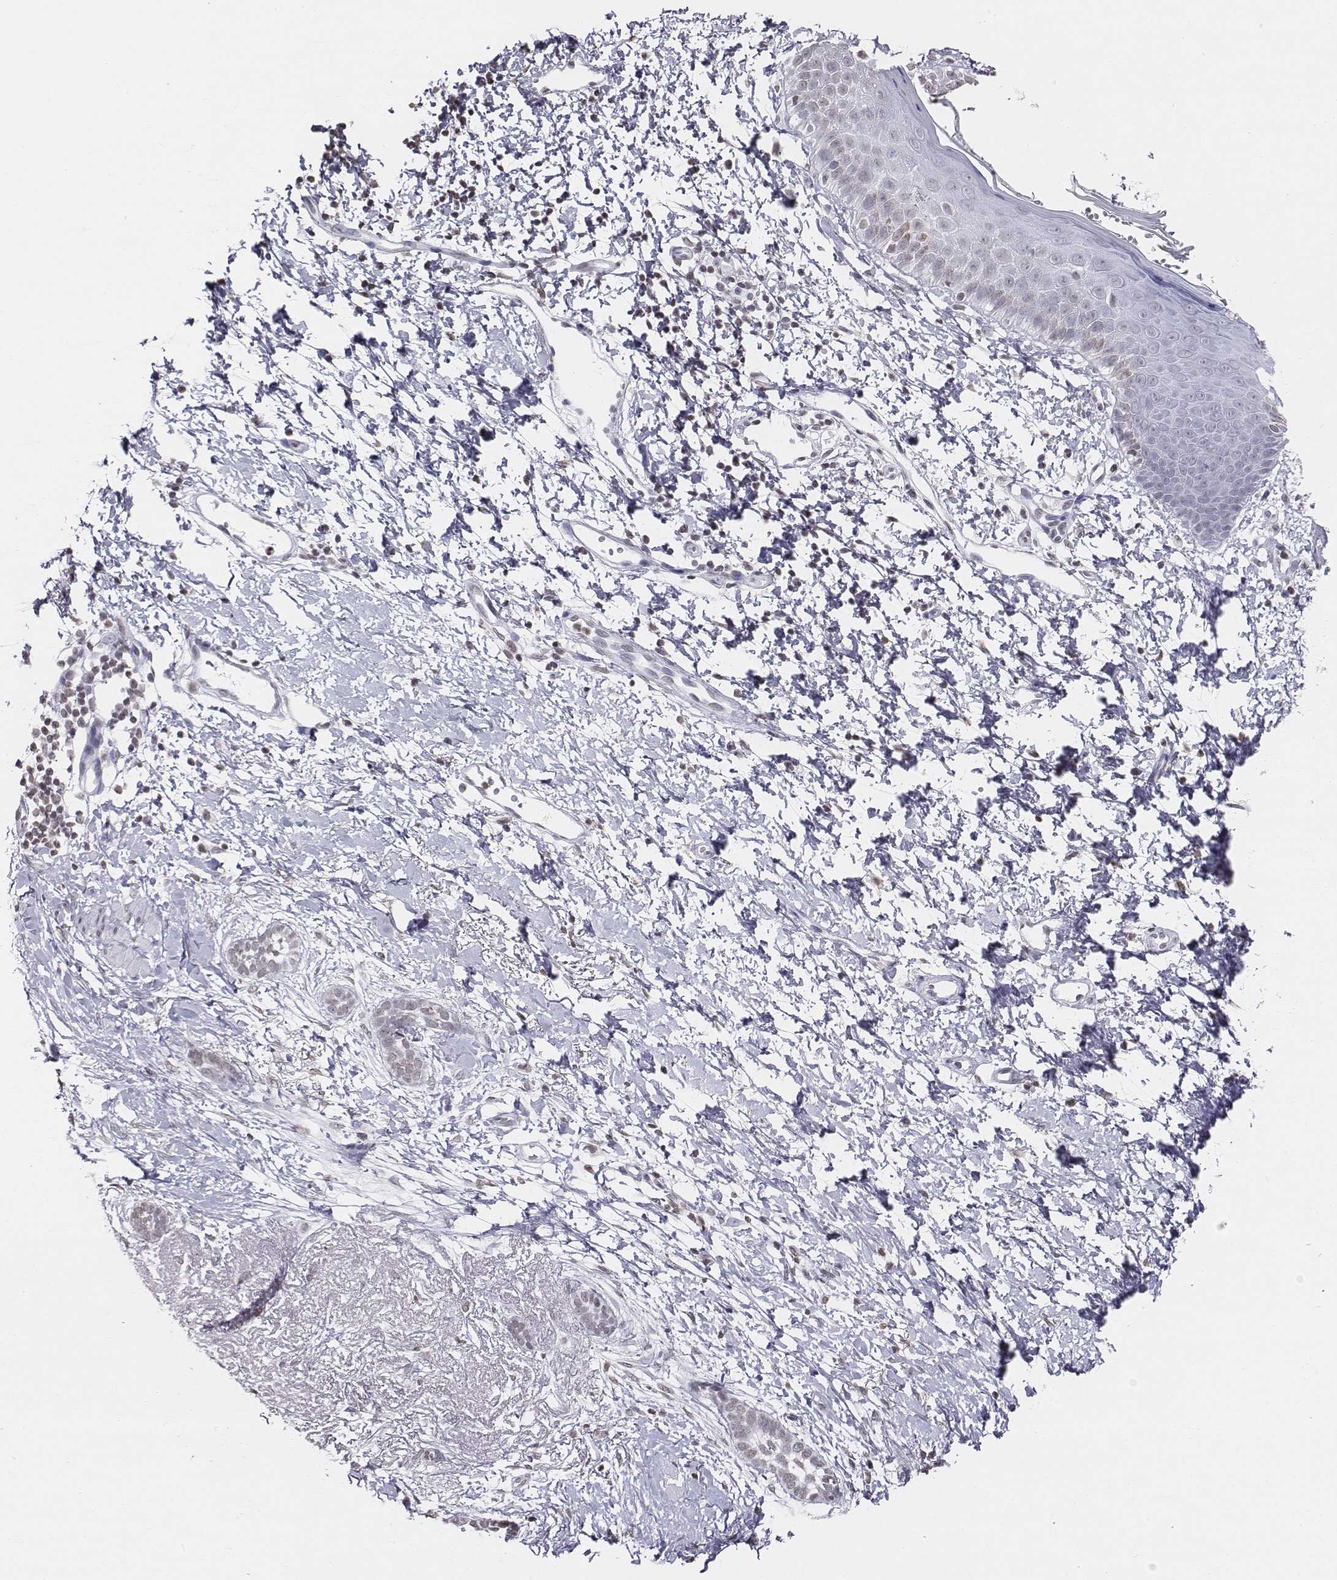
{"staining": {"intensity": "negative", "quantity": "none", "location": "none"}, "tissue": "skin cancer", "cell_type": "Tumor cells", "image_type": "cancer", "snomed": [{"axis": "morphology", "description": "Normal tissue, NOS"}, {"axis": "morphology", "description": "Basal cell carcinoma"}, {"axis": "topography", "description": "Skin"}], "caption": "This is a histopathology image of IHC staining of skin basal cell carcinoma, which shows no expression in tumor cells.", "gene": "BARHL1", "patient": {"sex": "male", "age": 84}}